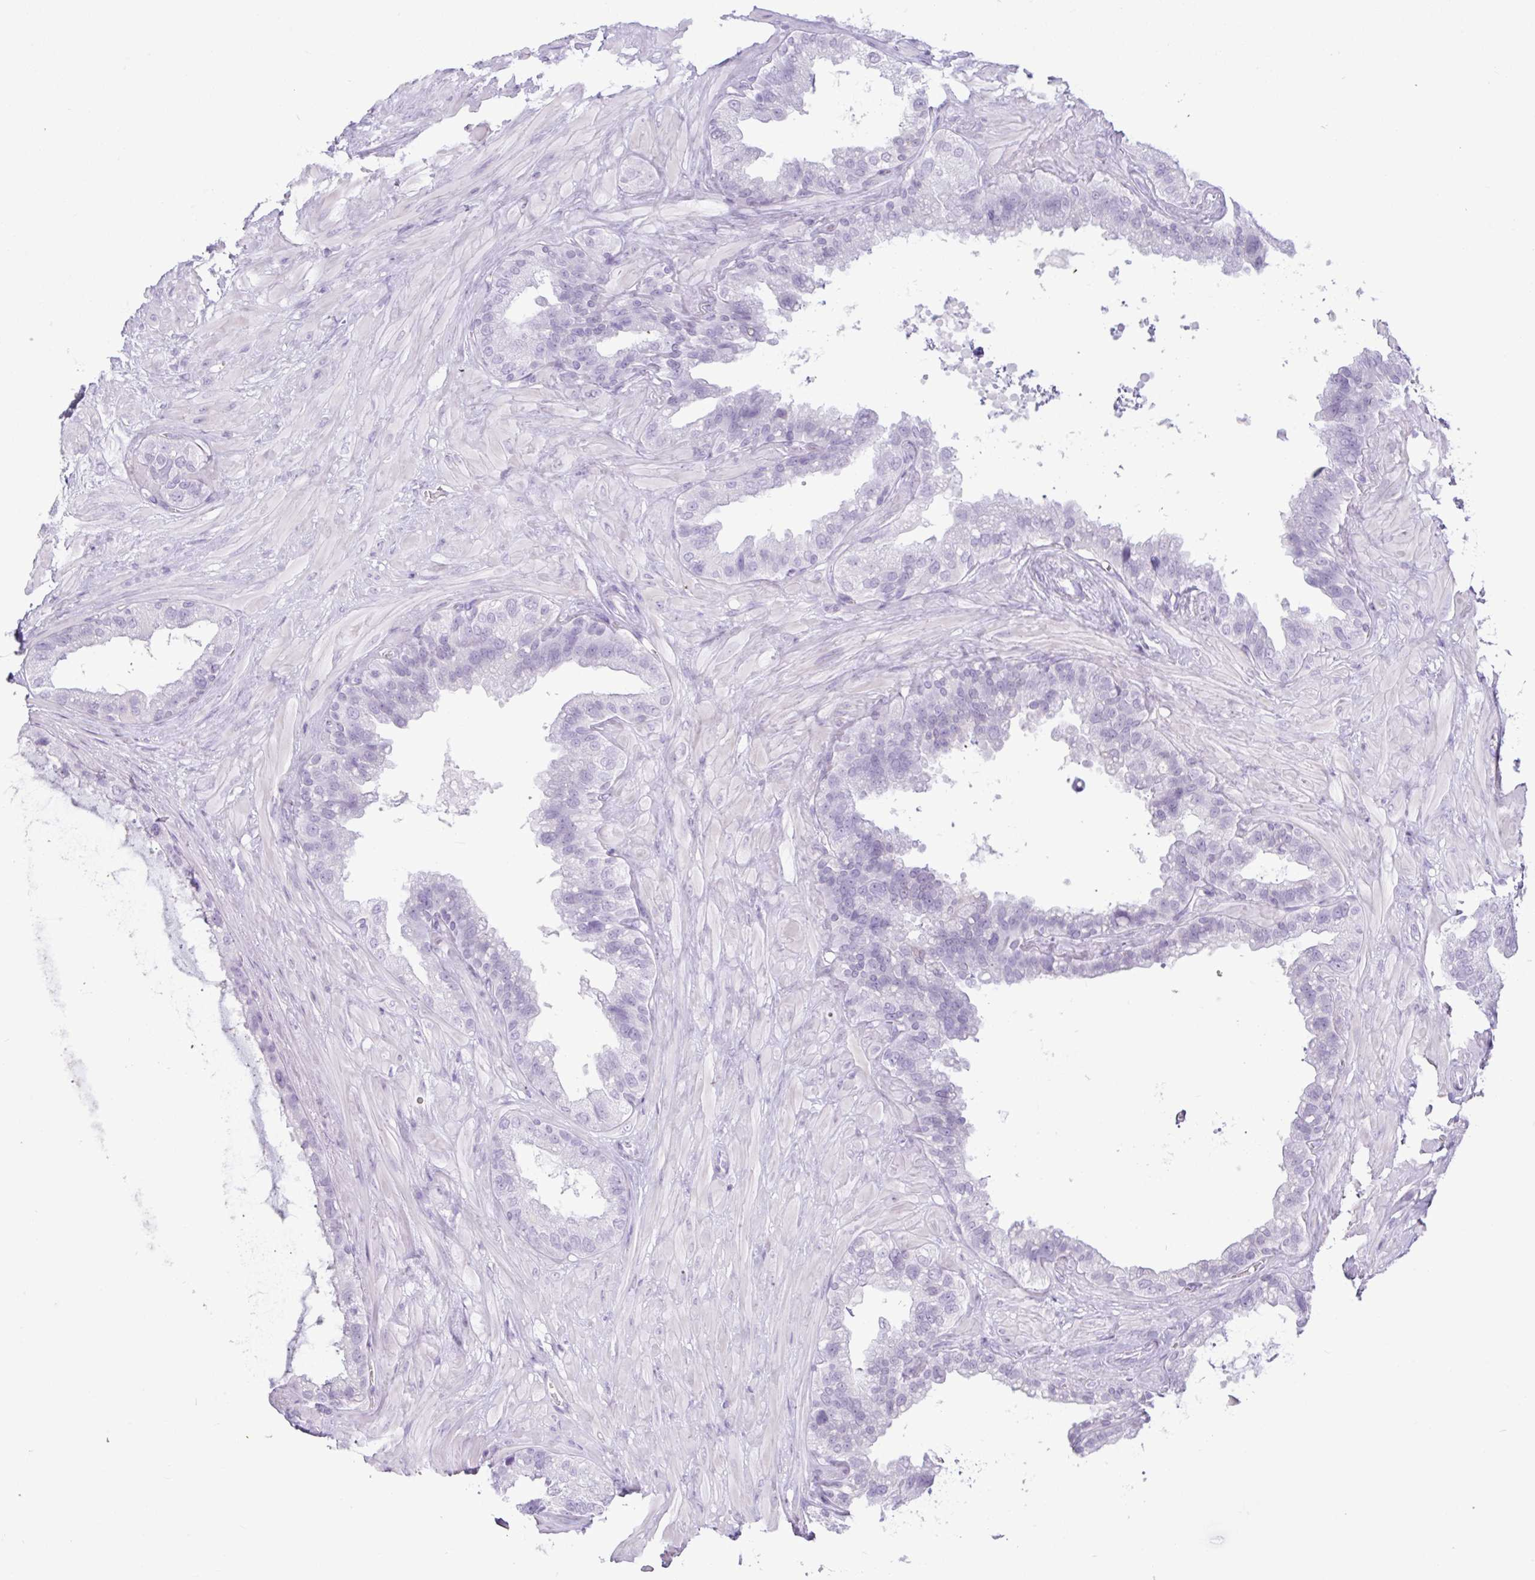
{"staining": {"intensity": "negative", "quantity": "none", "location": "none"}, "tissue": "seminal vesicle", "cell_type": "Glandular cells", "image_type": "normal", "snomed": [{"axis": "morphology", "description": "Normal tissue, NOS"}, {"axis": "topography", "description": "Seminal veicle"}, {"axis": "topography", "description": "Peripheral nerve tissue"}], "caption": "IHC image of unremarkable seminal vesicle: seminal vesicle stained with DAB reveals no significant protein positivity in glandular cells. Nuclei are stained in blue.", "gene": "CTSE", "patient": {"sex": "male", "age": 76}}